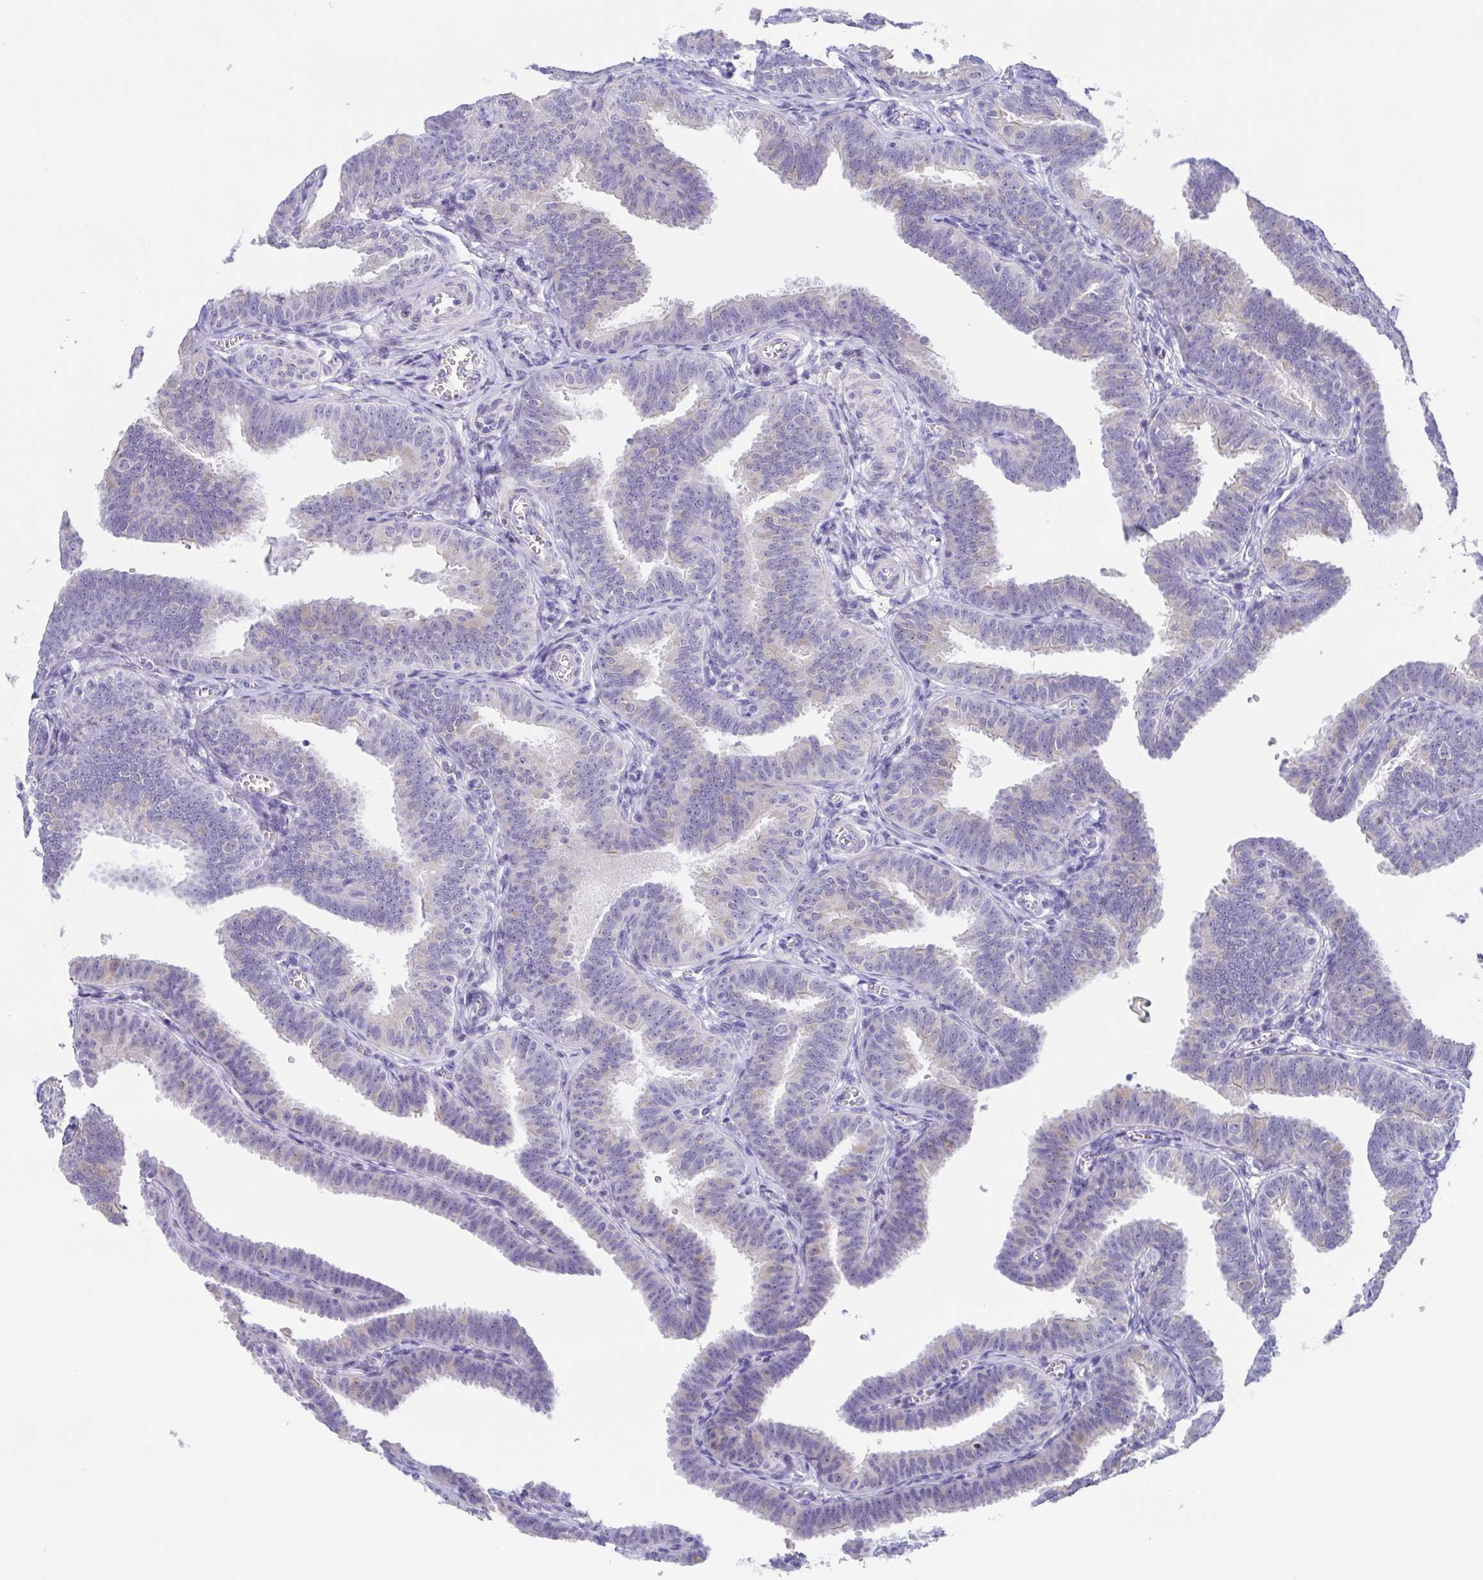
{"staining": {"intensity": "weak", "quantity": "<25%", "location": "cytoplasmic/membranous"}, "tissue": "fallopian tube", "cell_type": "Glandular cells", "image_type": "normal", "snomed": [{"axis": "morphology", "description": "Normal tissue, NOS"}, {"axis": "topography", "description": "Fallopian tube"}], "caption": "Image shows no protein expression in glandular cells of normal fallopian tube.", "gene": "MUCL3", "patient": {"sex": "female", "age": 25}}